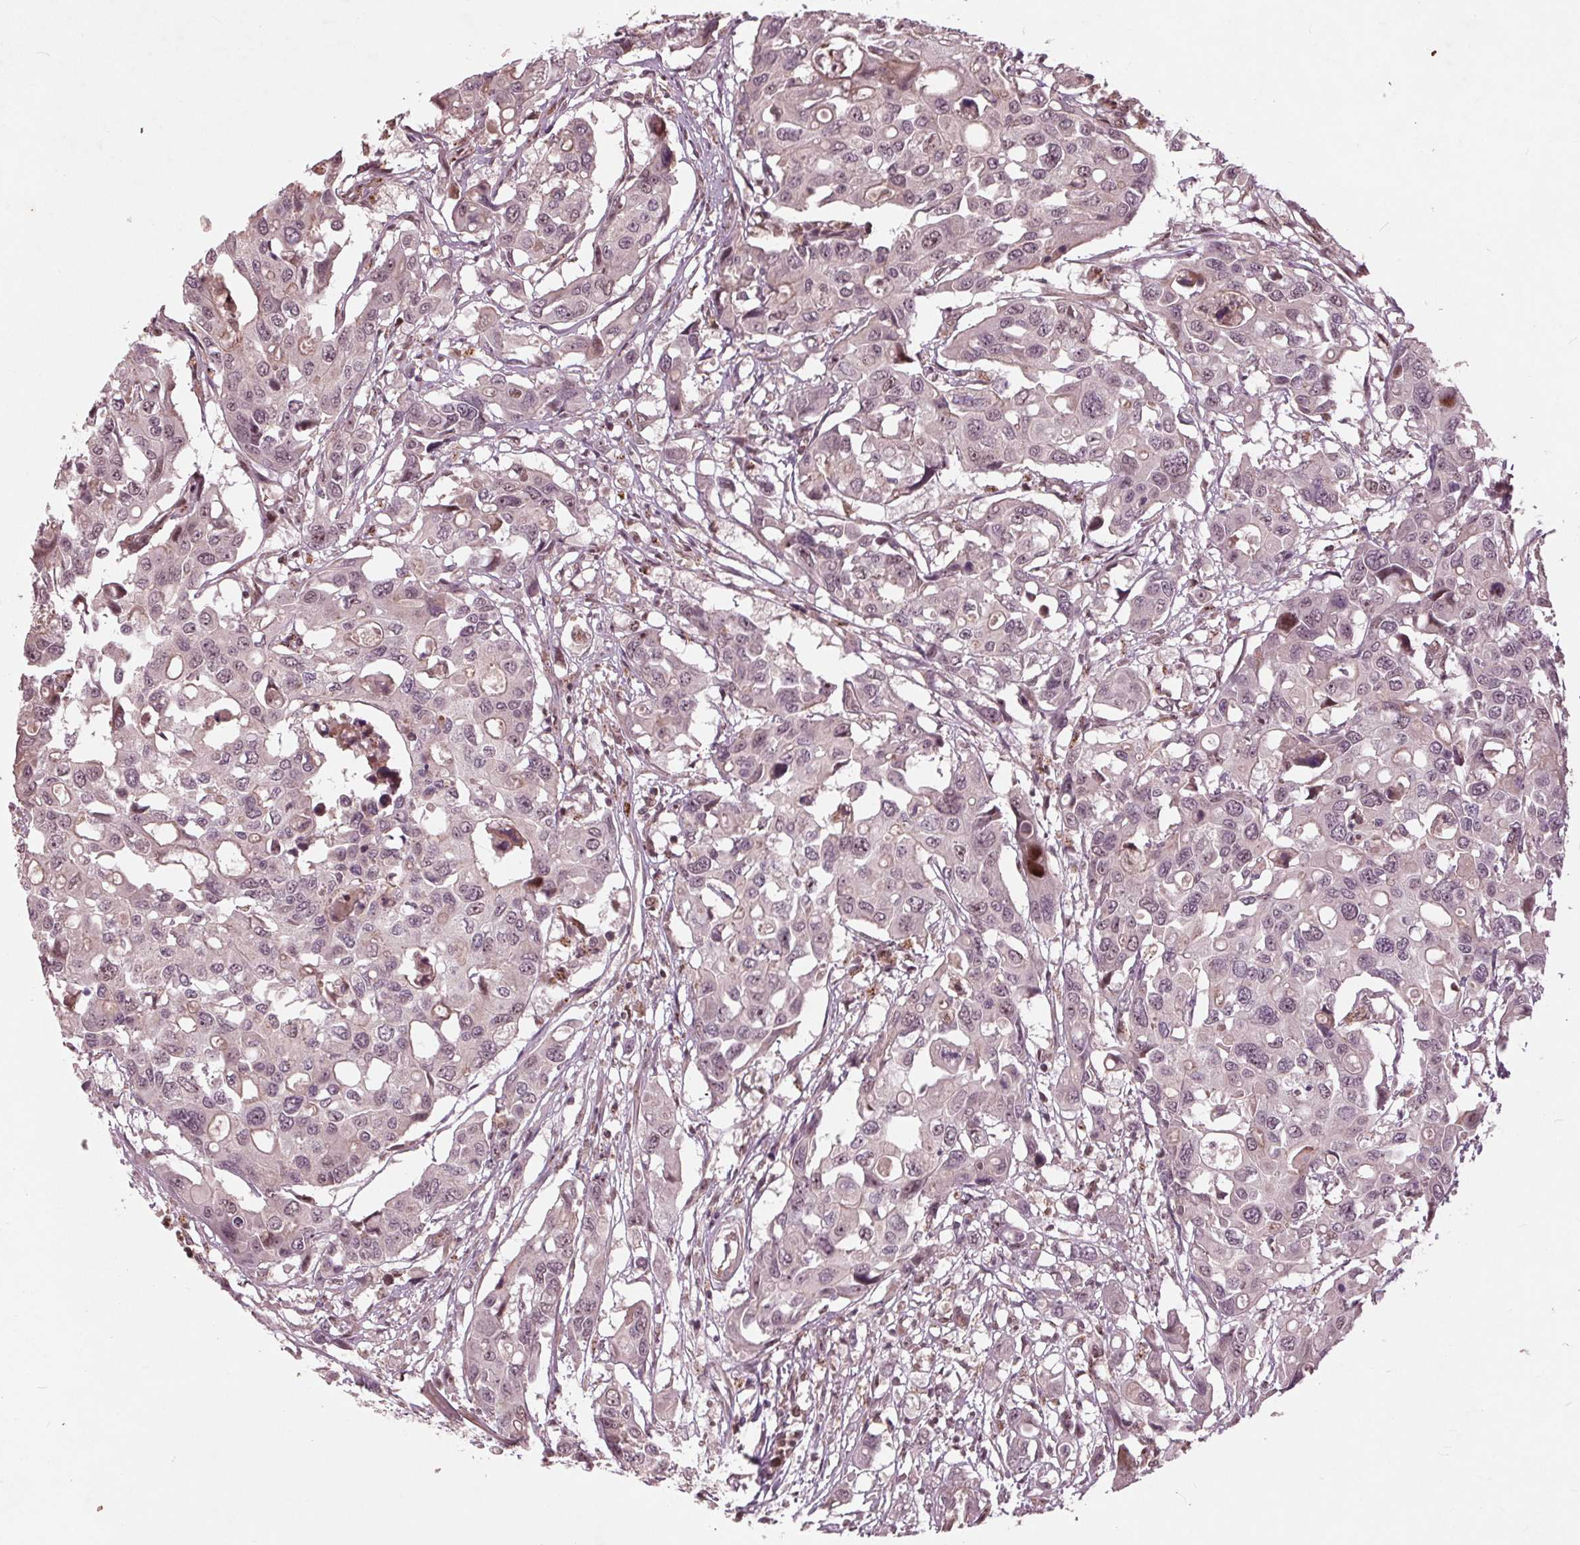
{"staining": {"intensity": "negative", "quantity": "none", "location": "none"}, "tissue": "colorectal cancer", "cell_type": "Tumor cells", "image_type": "cancer", "snomed": [{"axis": "morphology", "description": "Adenocarcinoma, NOS"}, {"axis": "topography", "description": "Colon"}], "caption": "Adenocarcinoma (colorectal) was stained to show a protein in brown. There is no significant staining in tumor cells.", "gene": "CDKL4", "patient": {"sex": "male", "age": 77}}